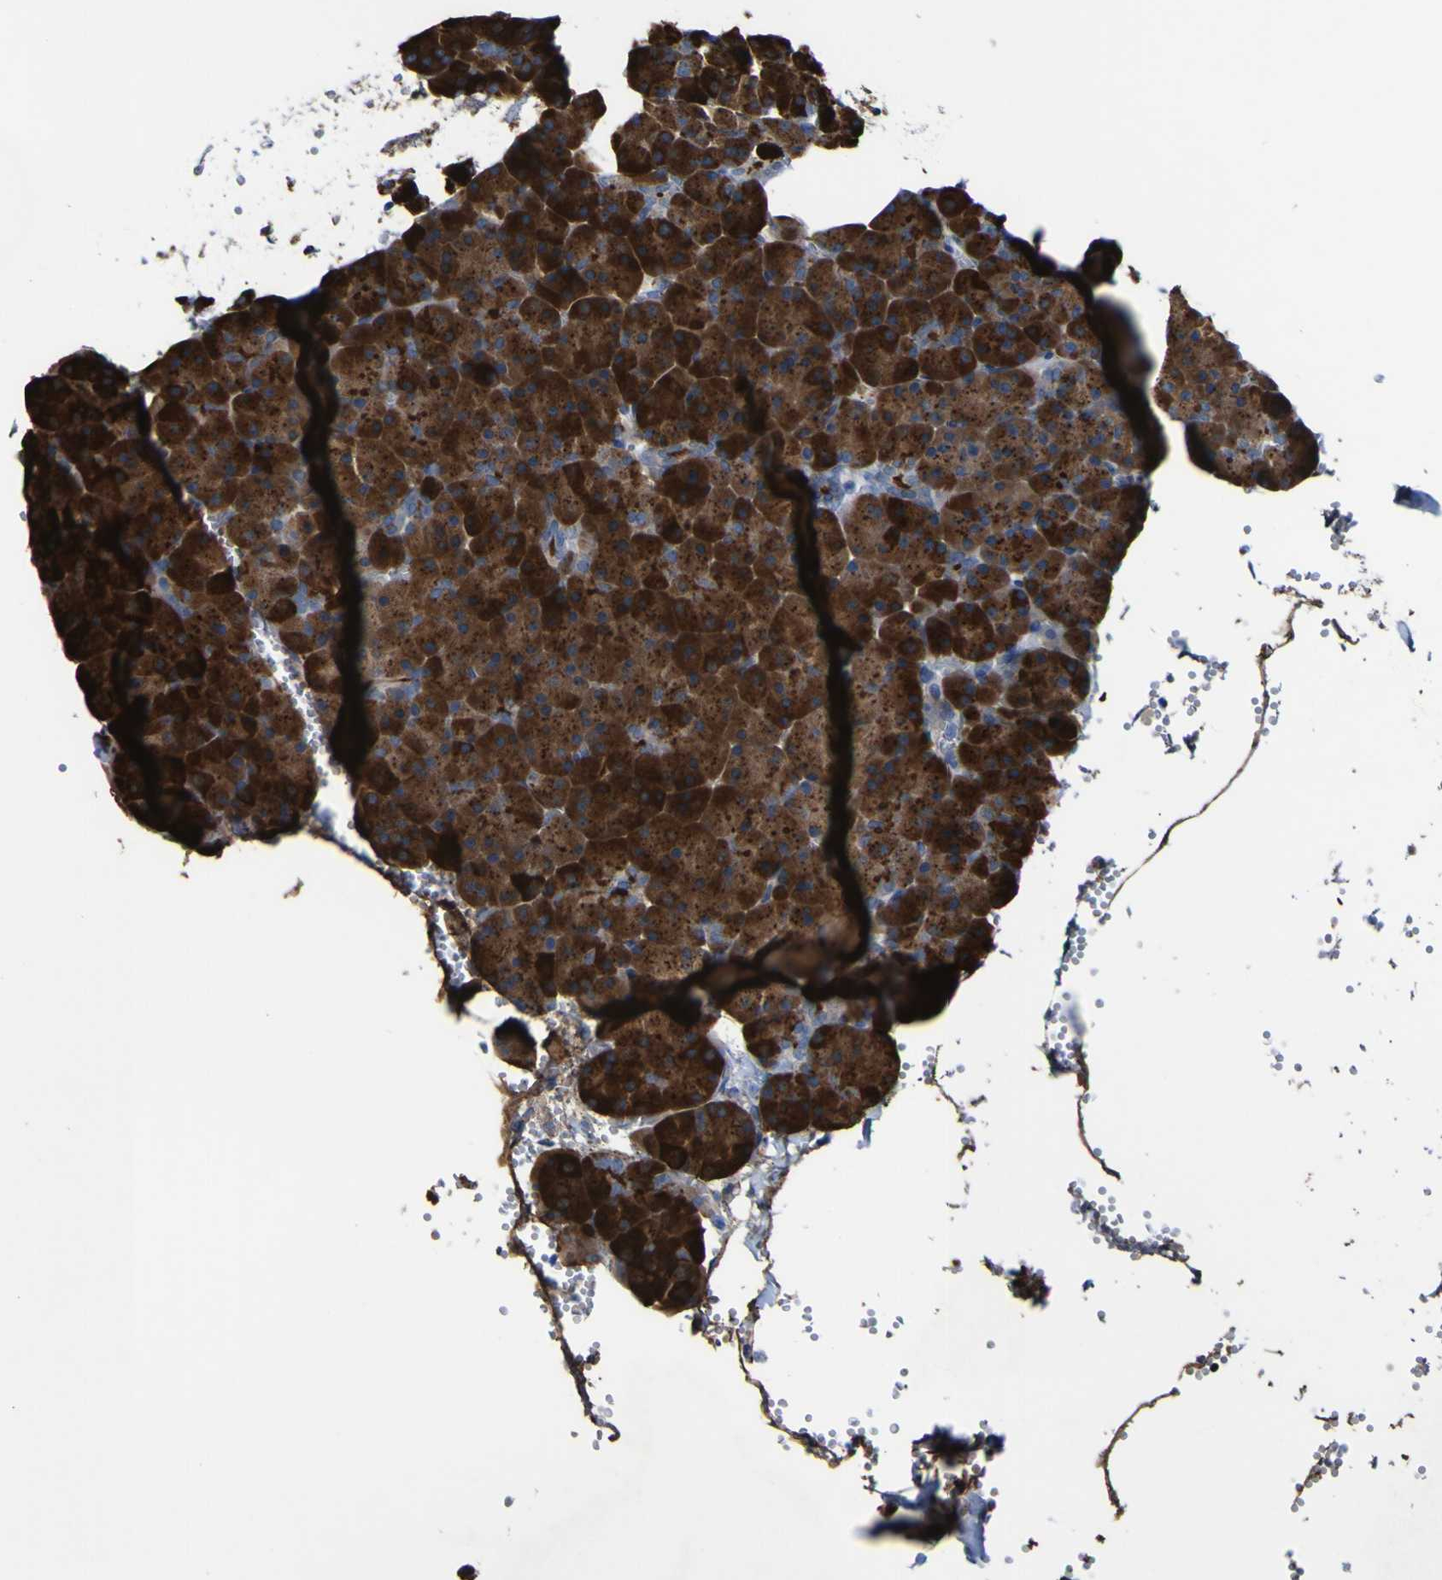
{"staining": {"intensity": "strong", "quantity": ">75%", "location": "cytoplasmic/membranous"}, "tissue": "pancreas", "cell_type": "Exocrine glandular cells", "image_type": "normal", "snomed": [{"axis": "morphology", "description": "Normal tissue, NOS"}, {"axis": "topography", "description": "Pancreas"}], "caption": "Strong cytoplasmic/membranous expression is identified in about >75% of exocrine glandular cells in benign pancreas.", "gene": "PTPRF", "patient": {"sex": "female", "age": 35}}